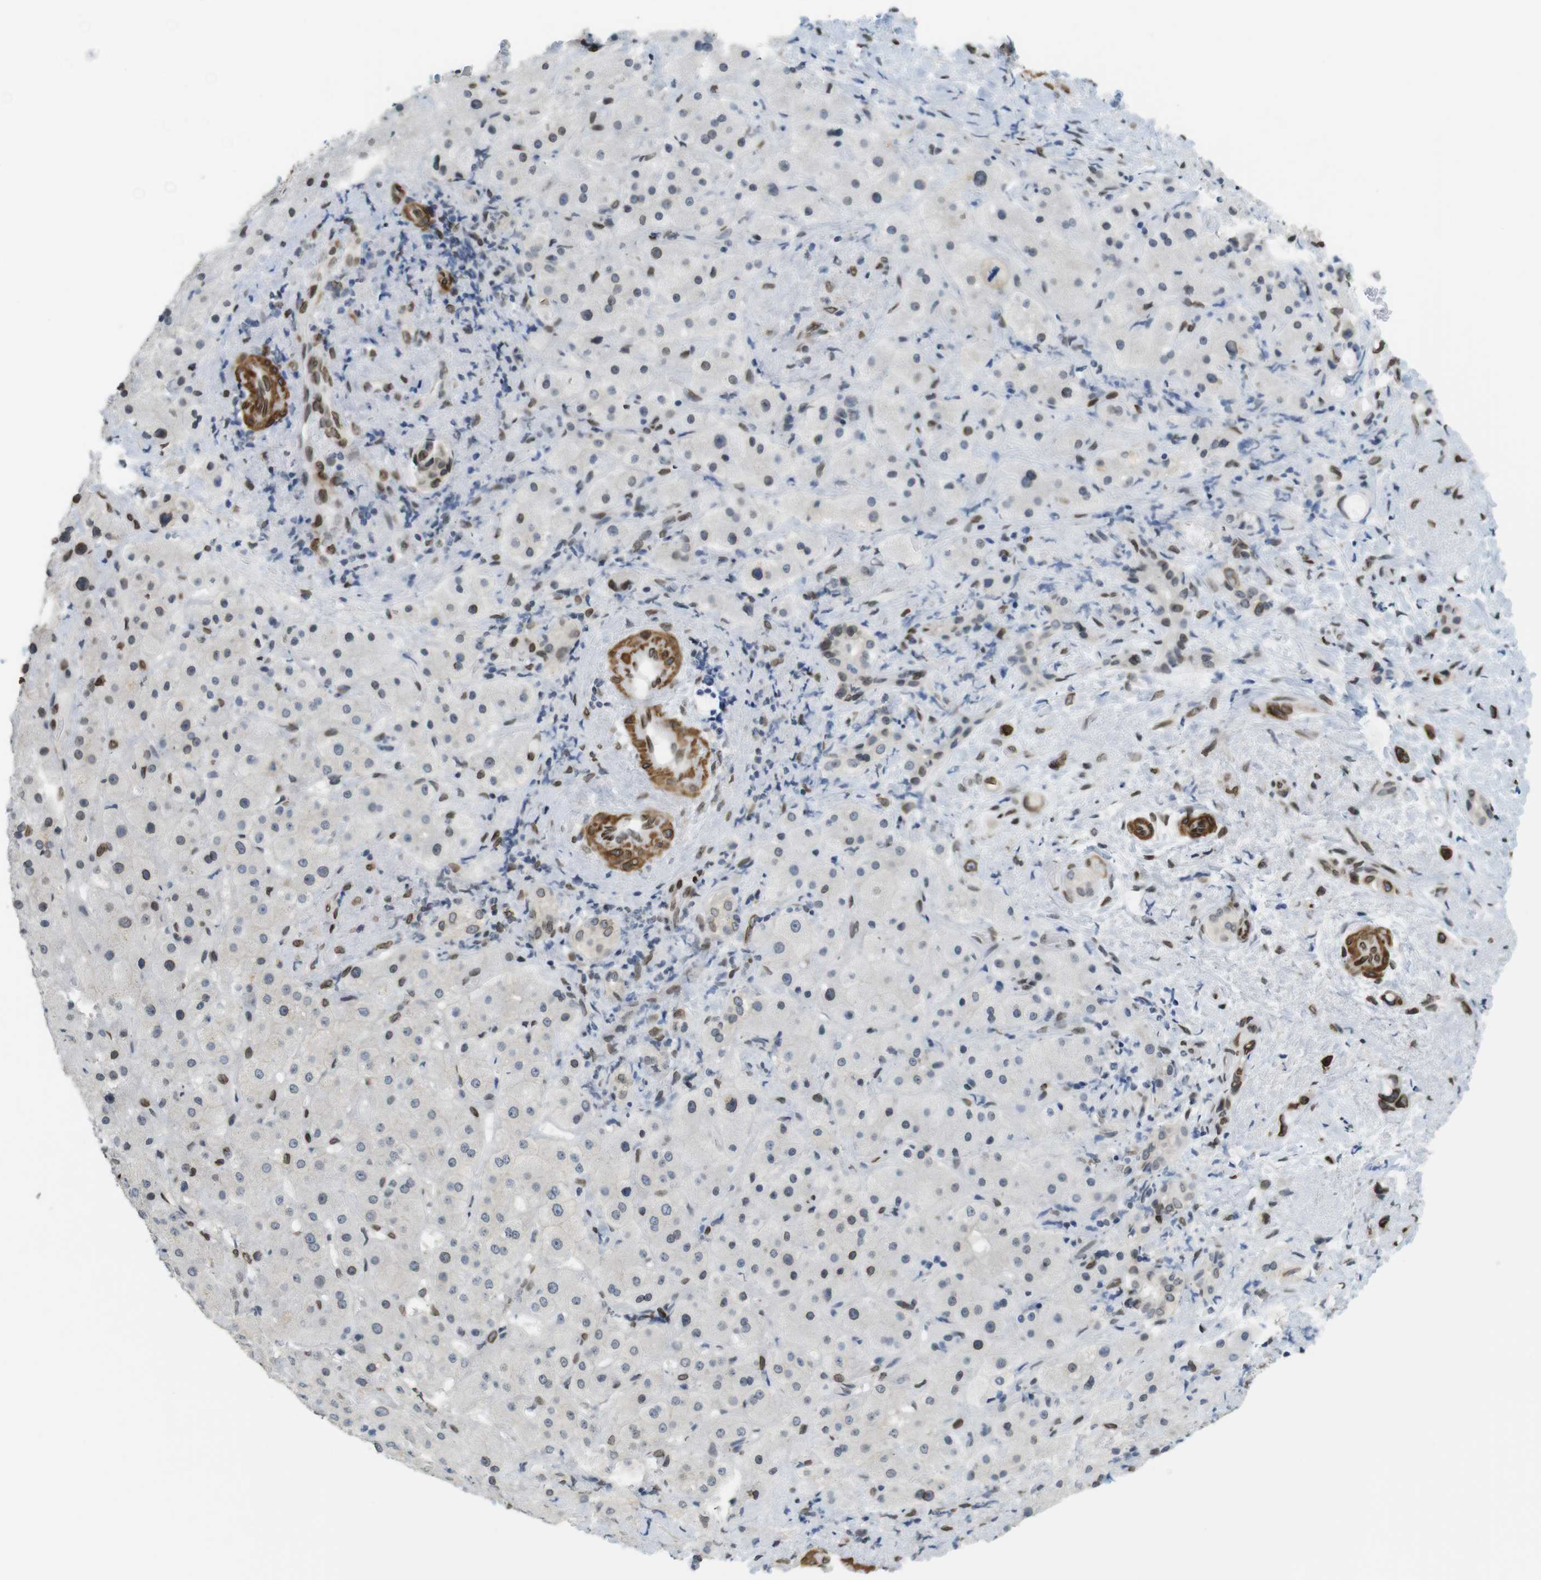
{"staining": {"intensity": "moderate", "quantity": "<25%", "location": "cytoplasmic/membranous,nuclear"}, "tissue": "liver cancer", "cell_type": "Tumor cells", "image_type": "cancer", "snomed": [{"axis": "morphology", "description": "Cholangiocarcinoma"}, {"axis": "topography", "description": "Liver"}], "caption": "Brown immunohistochemical staining in liver cancer demonstrates moderate cytoplasmic/membranous and nuclear expression in about <25% of tumor cells.", "gene": "ARL6IP6", "patient": {"sex": "female", "age": 65}}